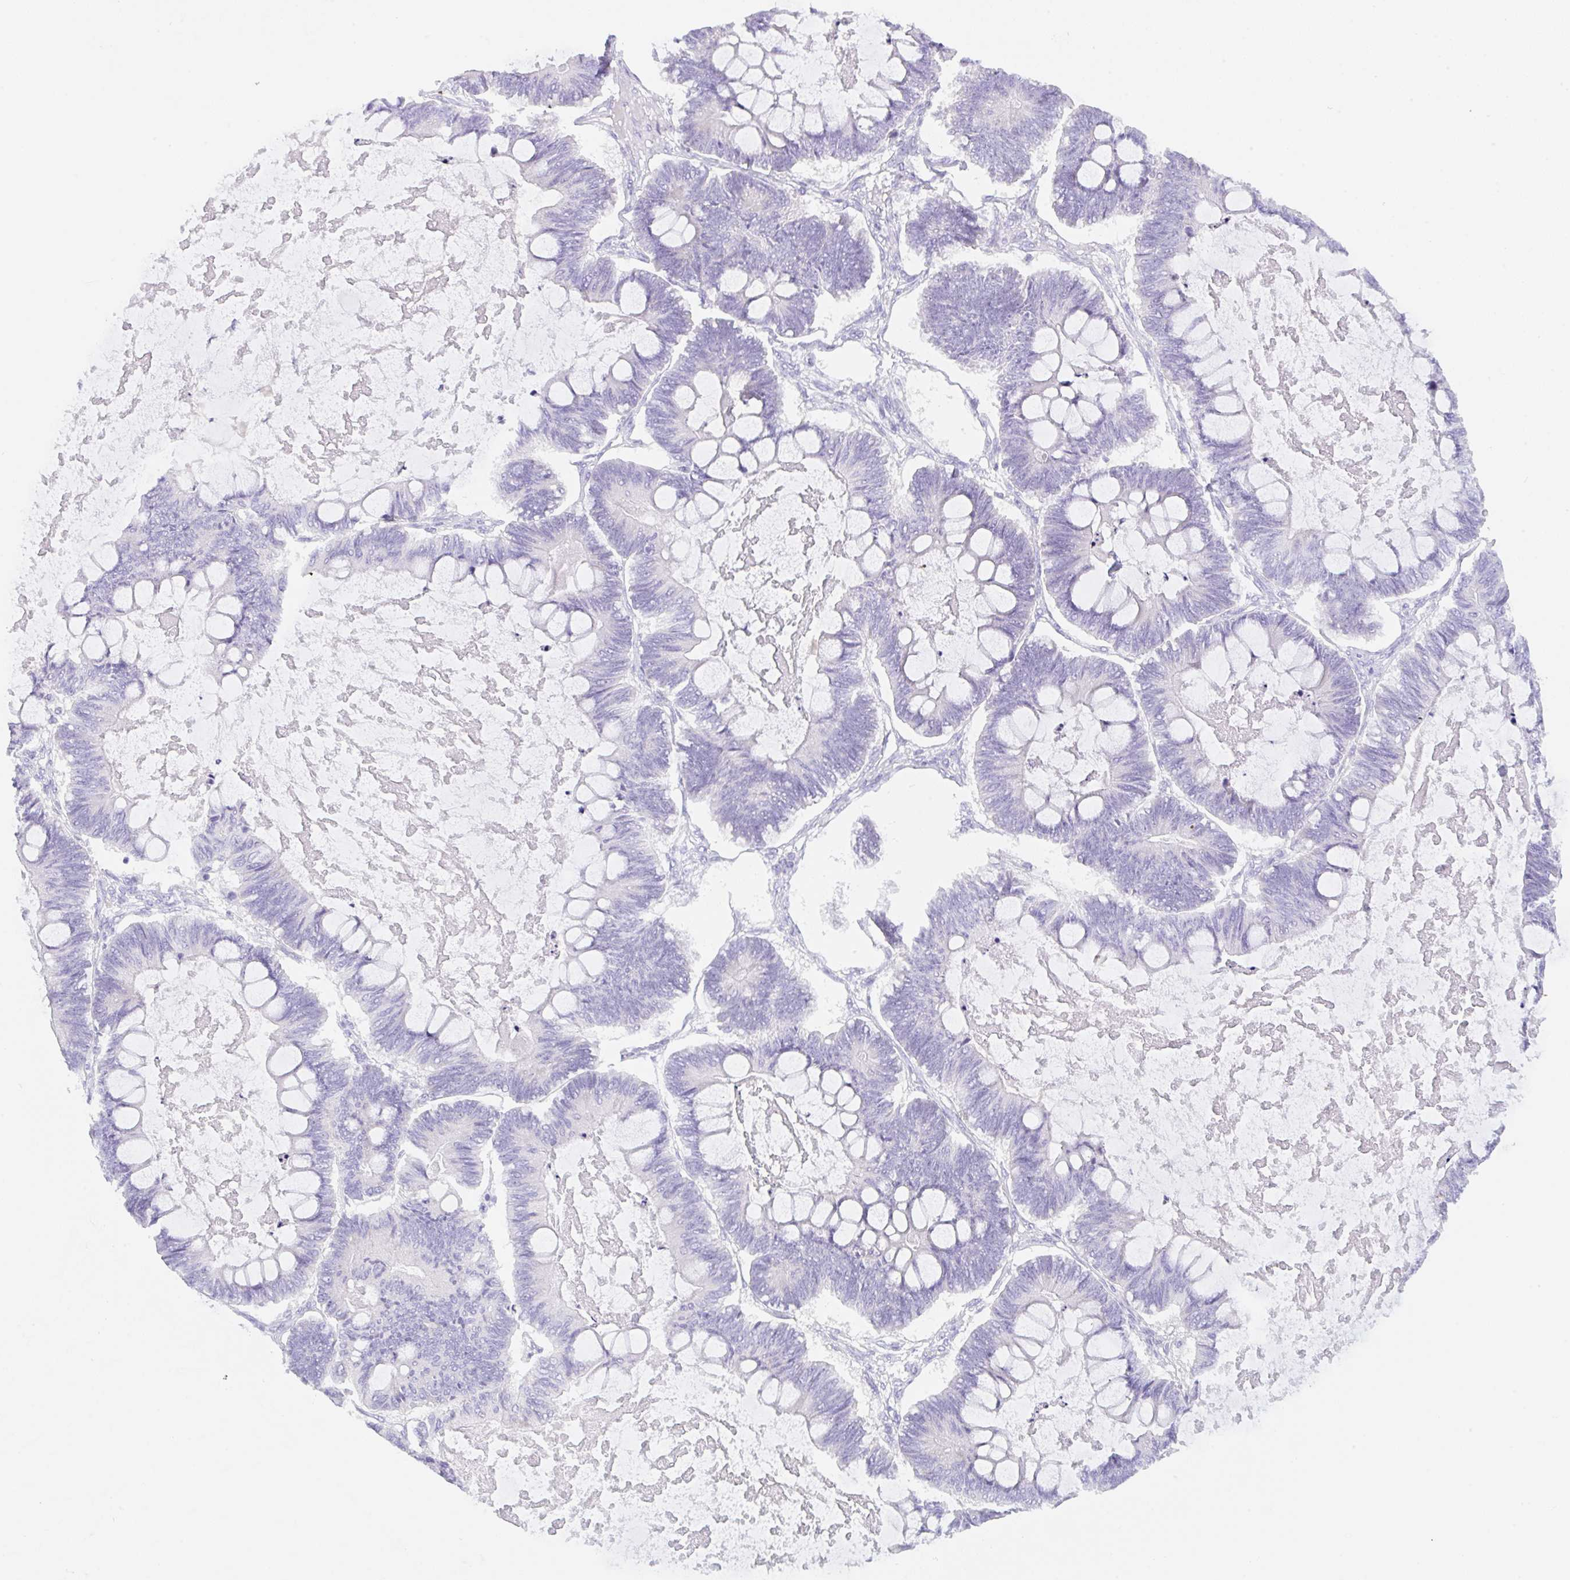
{"staining": {"intensity": "negative", "quantity": "none", "location": "none"}, "tissue": "ovarian cancer", "cell_type": "Tumor cells", "image_type": "cancer", "snomed": [{"axis": "morphology", "description": "Cystadenocarcinoma, mucinous, NOS"}, {"axis": "topography", "description": "Ovary"}], "caption": "Human ovarian cancer (mucinous cystadenocarcinoma) stained for a protein using immunohistochemistry exhibits no staining in tumor cells.", "gene": "KLK8", "patient": {"sex": "female", "age": 61}}